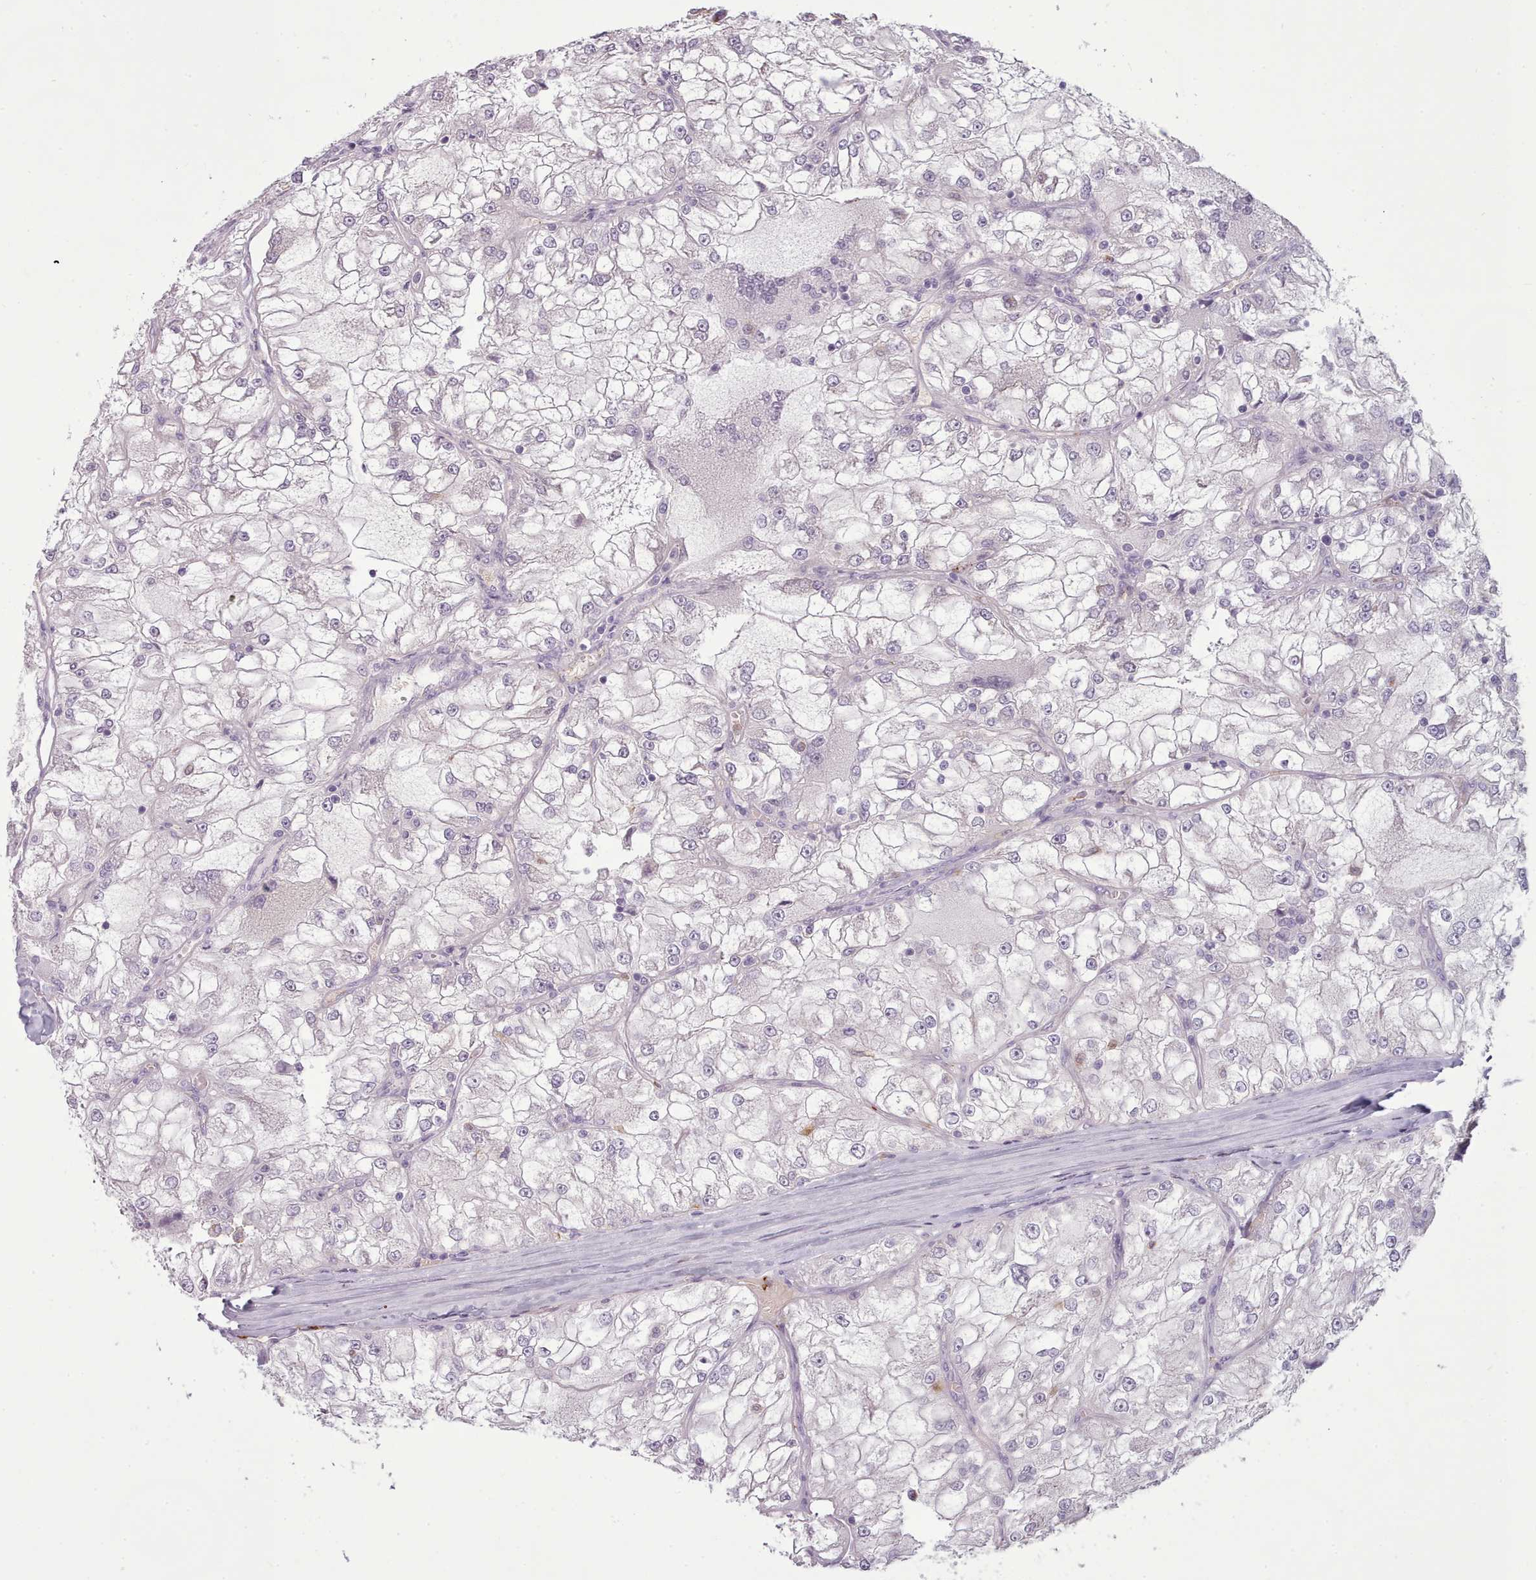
{"staining": {"intensity": "negative", "quantity": "none", "location": "none"}, "tissue": "renal cancer", "cell_type": "Tumor cells", "image_type": "cancer", "snomed": [{"axis": "morphology", "description": "Adenocarcinoma, NOS"}, {"axis": "topography", "description": "Kidney"}], "caption": "Tumor cells are negative for brown protein staining in renal adenocarcinoma. (DAB immunohistochemistry (IHC) visualized using brightfield microscopy, high magnification).", "gene": "NDST2", "patient": {"sex": "female", "age": 72}}